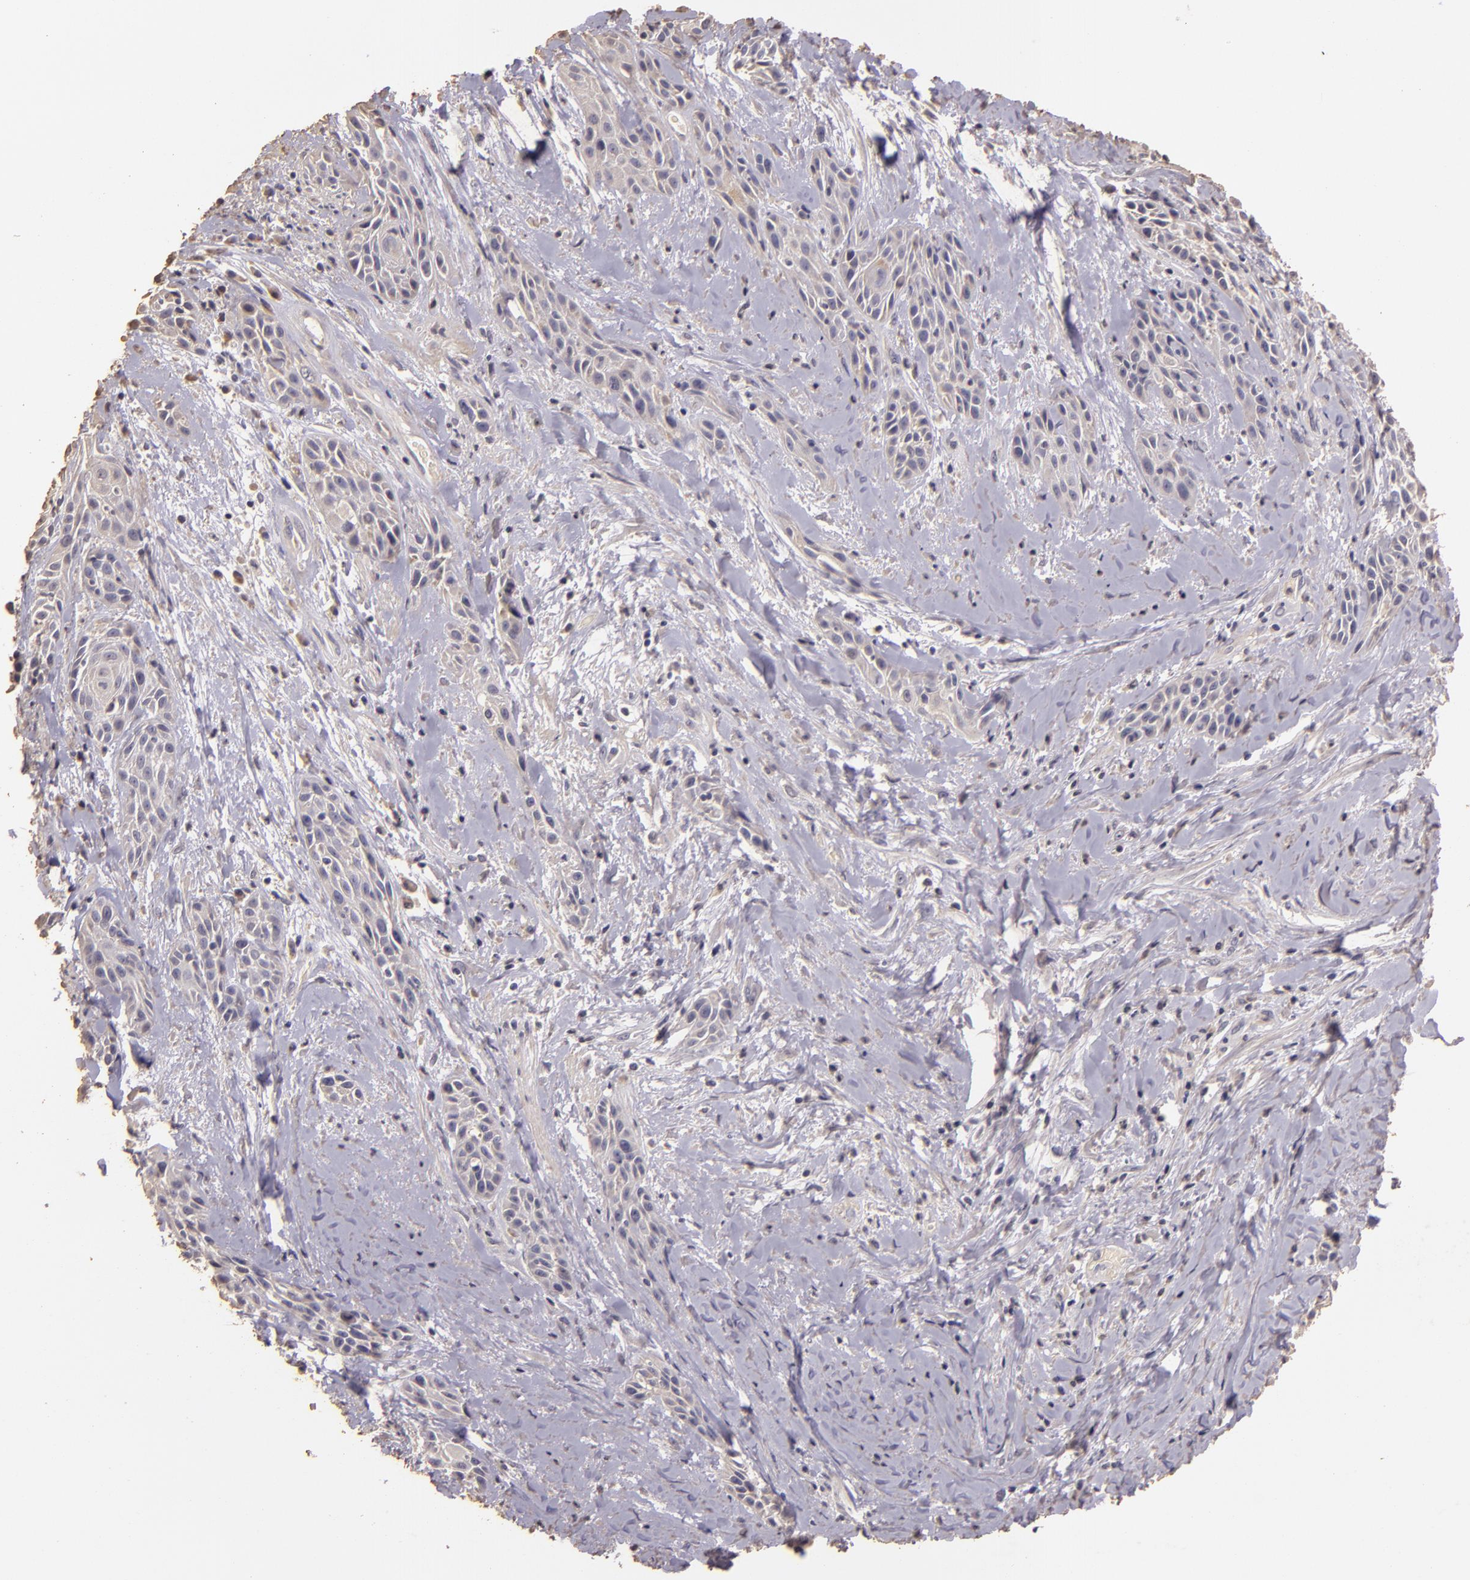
{"staining": {"intensity": "negative", "quantity": "none", "location": "none"}, "tissue": "skin cancer", "cell_type": "Tumor cells", "image_type": "cancer", "snomed": [{"axis": "morphology", "description": "Squamous cell carcinoma, NOS"}, {"axis": "topography", "description": "Skin"}, {"axis": "topography", "description": "Anal"}], "caption": "The photomicrograph demonstrates no significant expression in tumor cells of squamous cell carcinoma (skin).", "gene": "BCL2L13", "patient": {"sex": "male", "age": 64}}